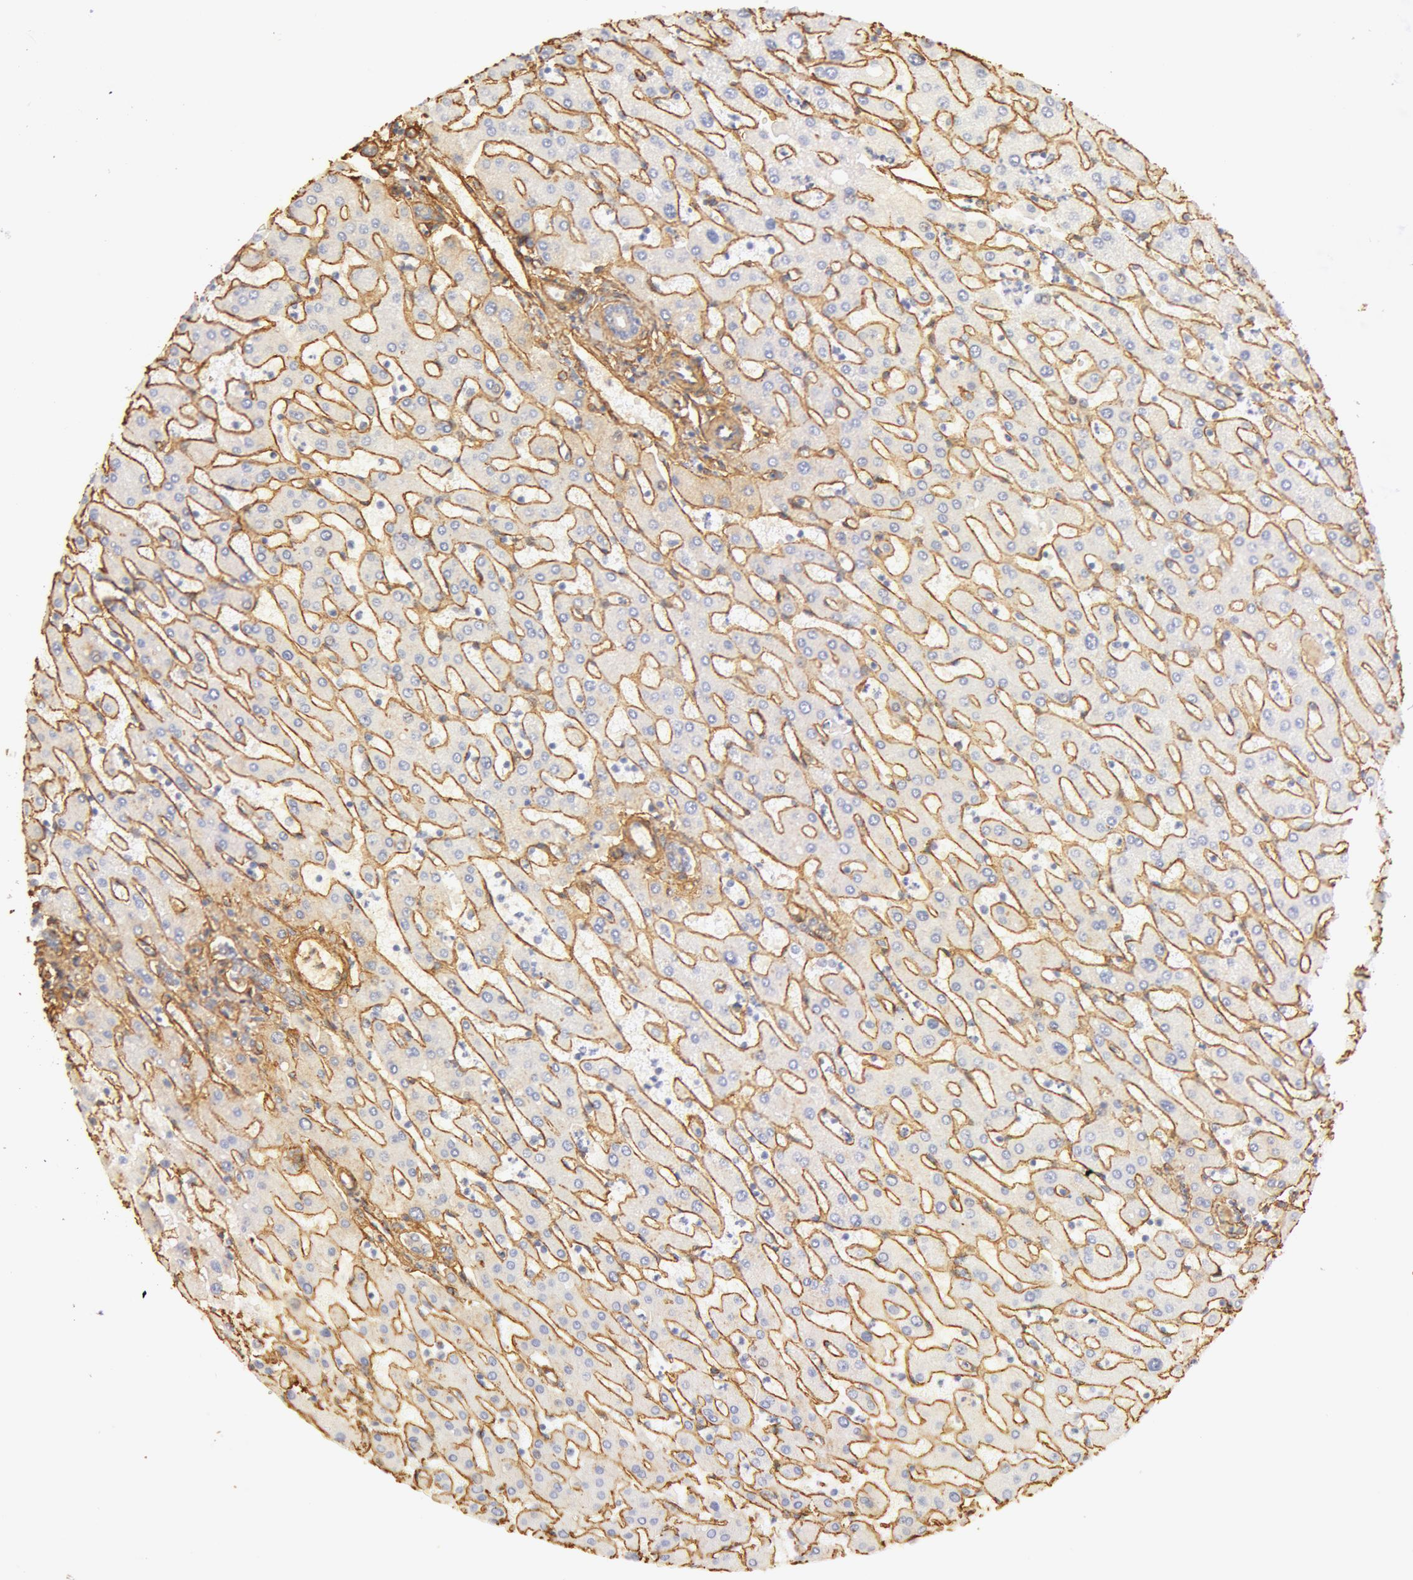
{"staining": {"intensity": "weak", "quantity": ">75%", "location": "cytoplasmic/membranous"}, "tissue": "liver", "cell_type": "Cholangiocytes", "image_type": "normal", "snomed": [{"axis": "morphology", "description": "Normal tissue, NOS"}, {"axis": "topography", "description": "Liver"}], "caption": "Weak cytoplasmic/membranous staining is present in about >75% of cholangiocytes in normal liver. (Brightfield microscopy of DAB IHC at high magnification).", "gene": "COL4A1", "patient": {"sex": "female", "age": 30}}